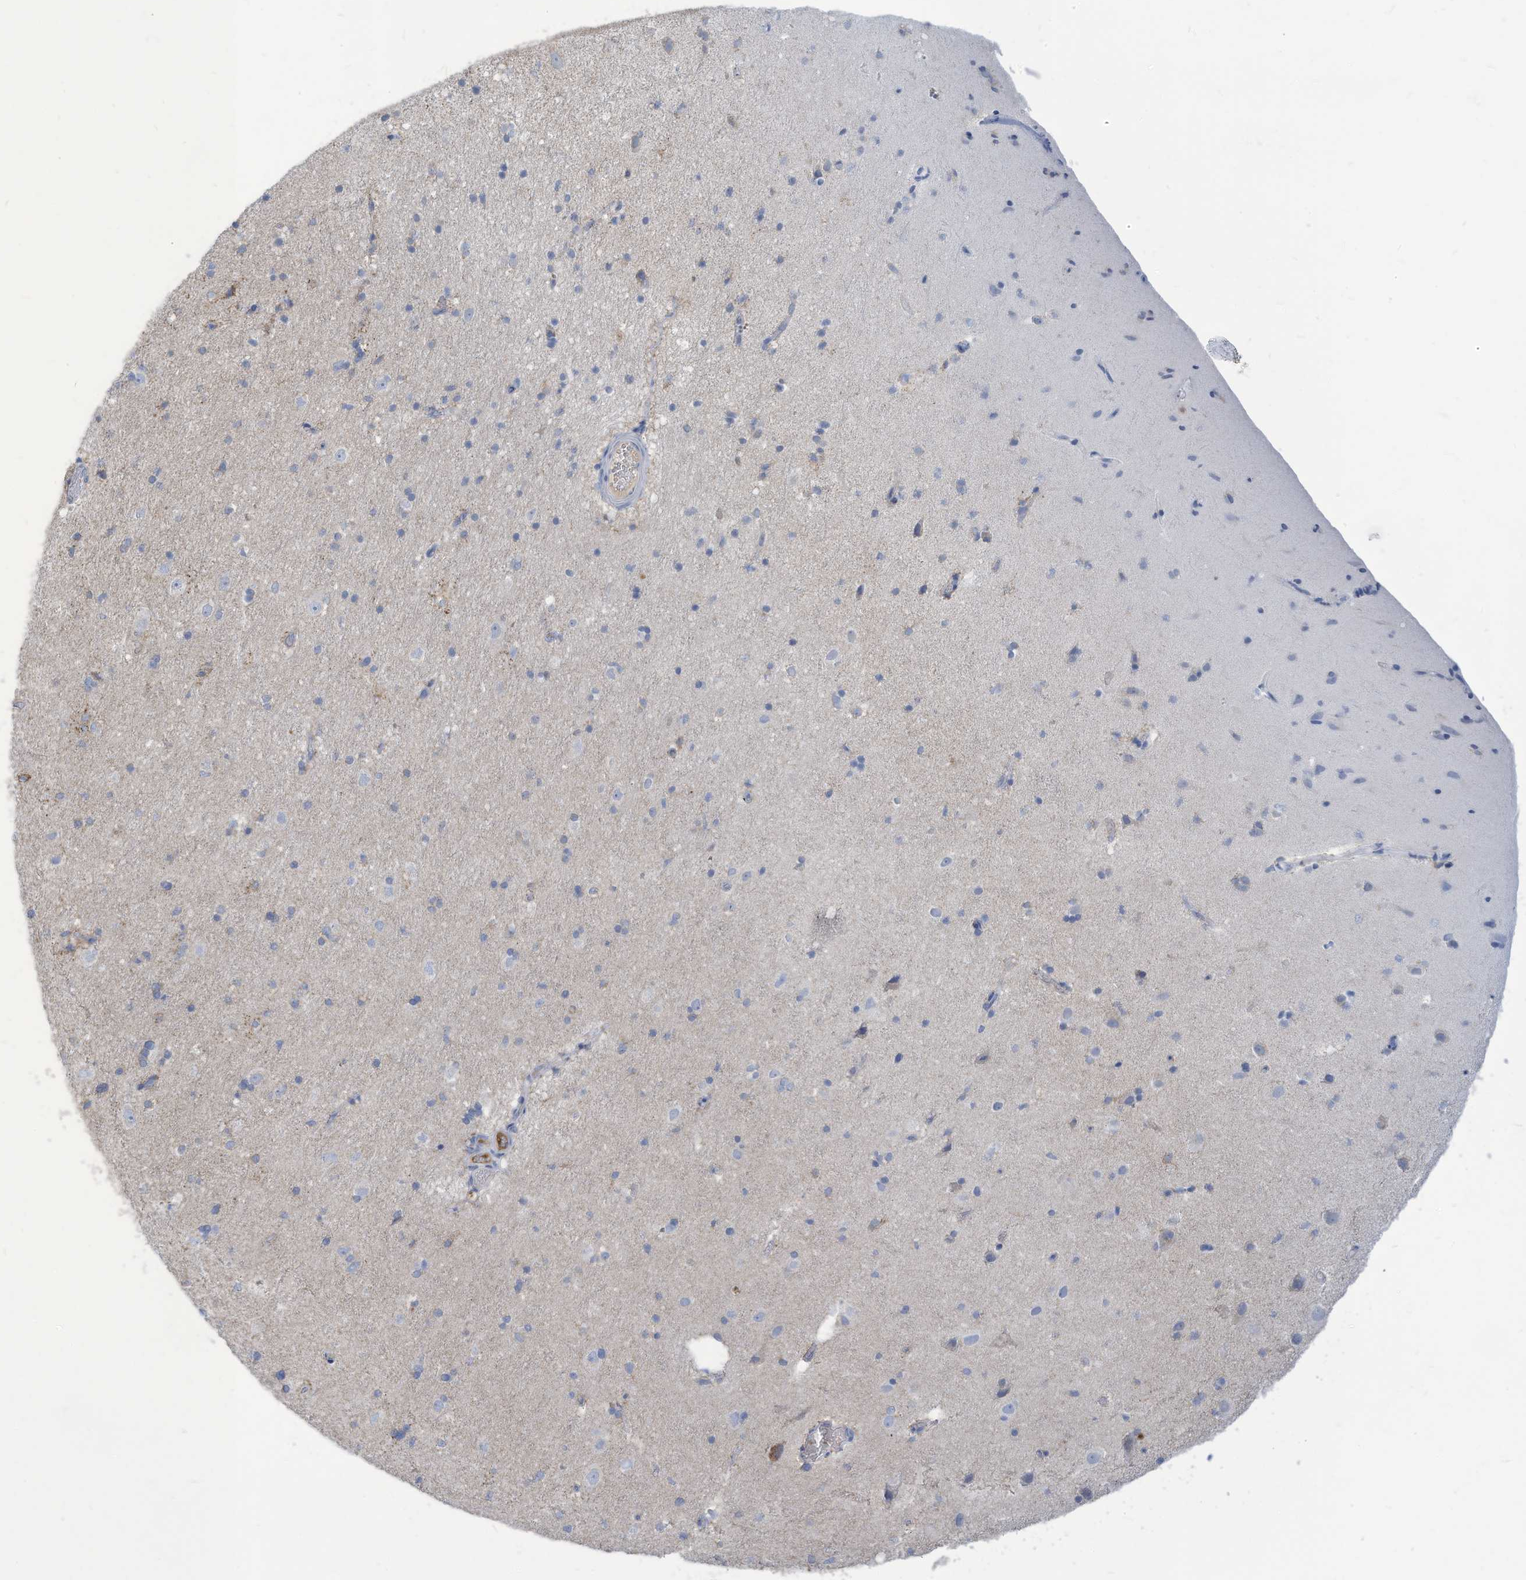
{"staining": {"intensity": "negative", "quantity": "none", "location": "none"}, "tissue": "cerebral cortex", "cell_type": "Endothelial cells", "image_type": "normal", "snomed": [{"axis": "morphology", "description": "Normal tissue, NOS"}, {"axis": "topography", "description": "Cerebral cortex"}], "caption": "Benign cerebral cortex was stained to show a protein in brown. There is no significant positivity in endothelial cells. Brightfield microscopy of IHC stained with DAB (3,3'-diaminobenzidine) (brown) and hematoxylin (blue), captured at high magnification.", "gene": "NLN", "patient": {"sex": "male", "age": 34}}